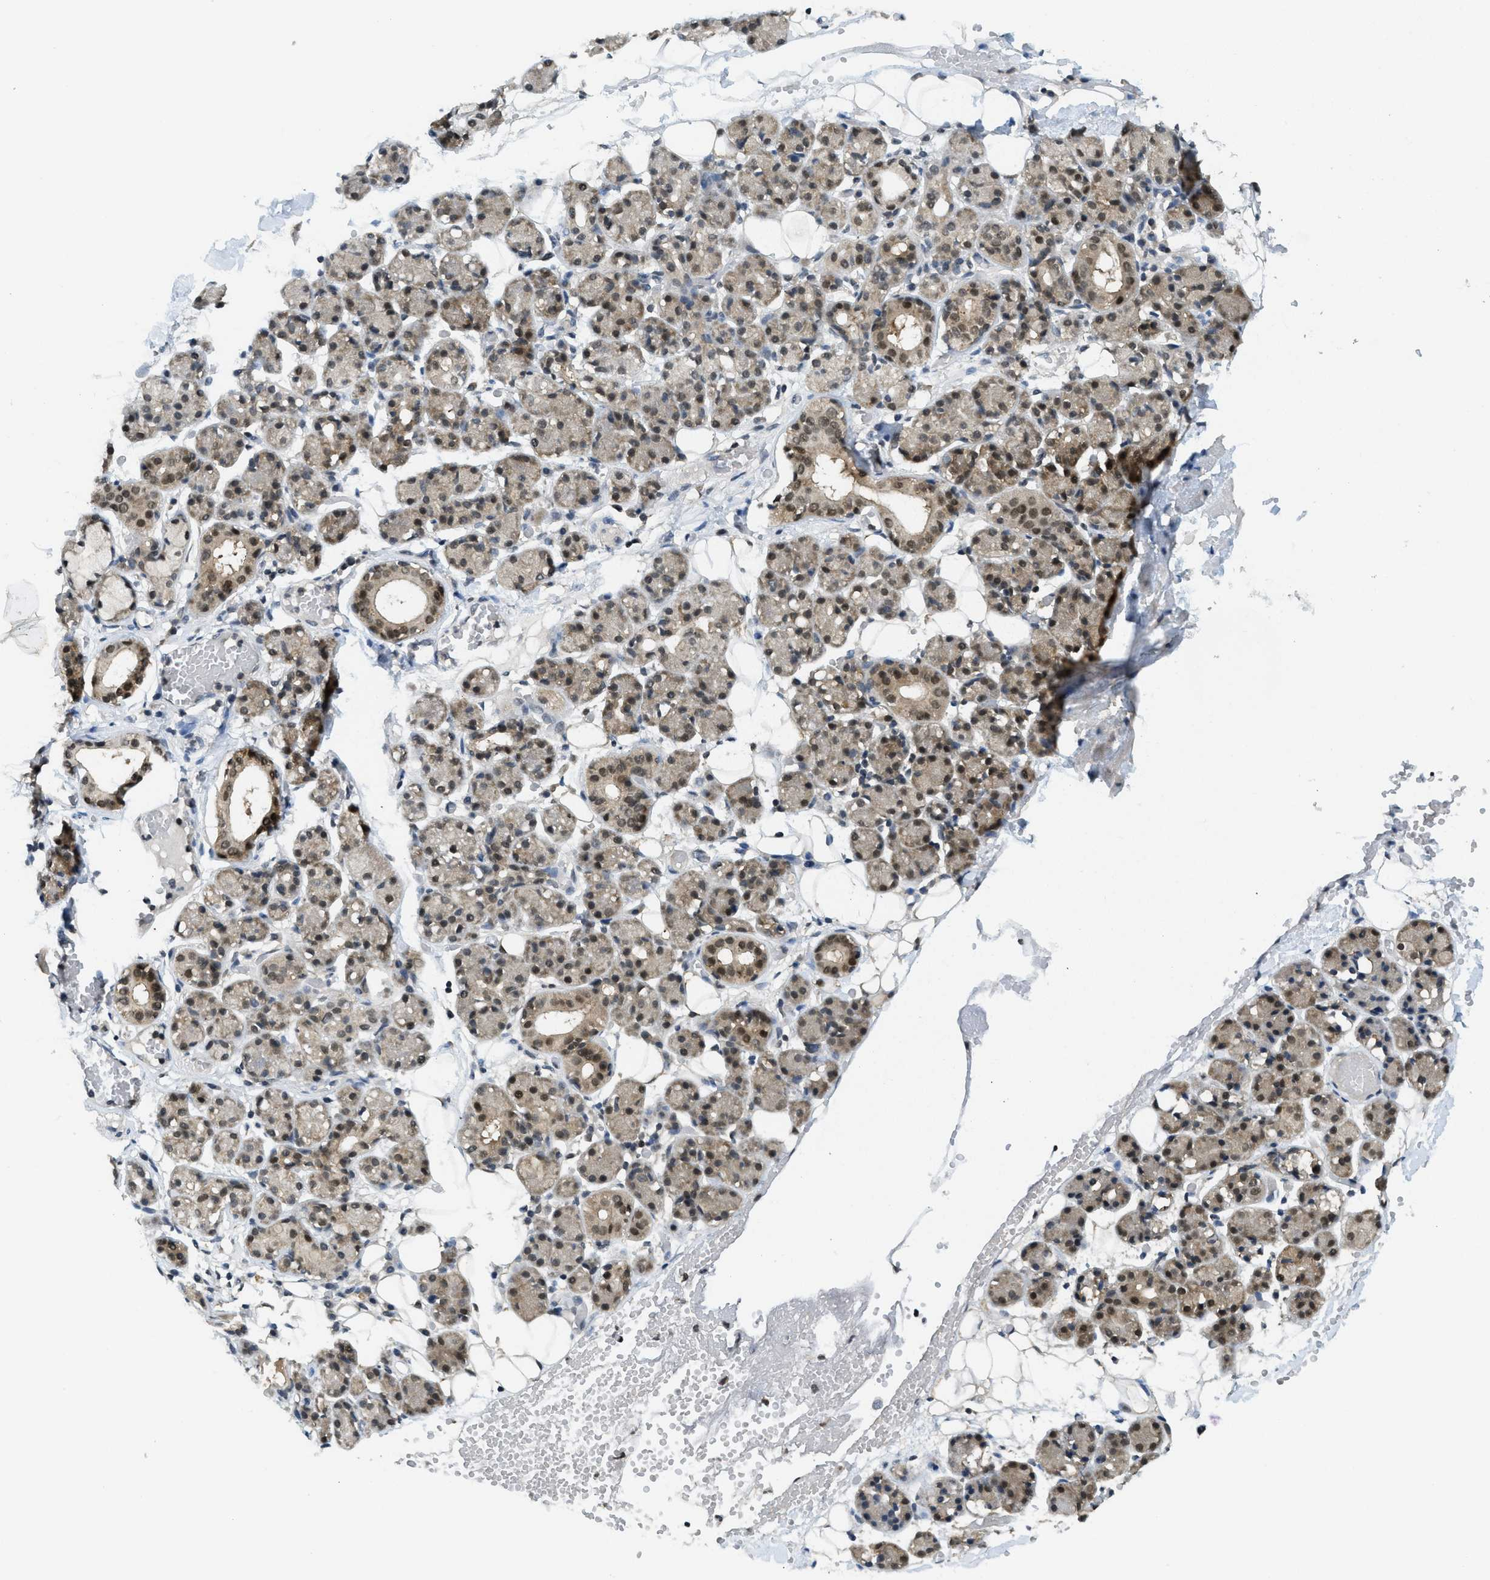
{"staining": {"intensity": "moderate", "quantity": ">75%", "location": "cytoplasmic/membranous,nuclear"}, "tissue": "salivary gland", "cell_type": "Glandular cells", "image_type": "normal", "snomed": [{"axis": "morphology", "description": "Normal tissue, NOS"}, {"axis": "topography", "description": "Salivary gland"}], "caption": "Salivary gland was stained to show a protein in brown. There is medium levels of moderate cytoplasmic/membranous,nuclear positivity in about >75% of glandular cells. The protein is stained brown, and the nuclei are stained in blue (DAB IHC with brightfield microscopy, high magnification).", "gene": "DNAJB1", "patient": {"sex": "male", "age": 63}}